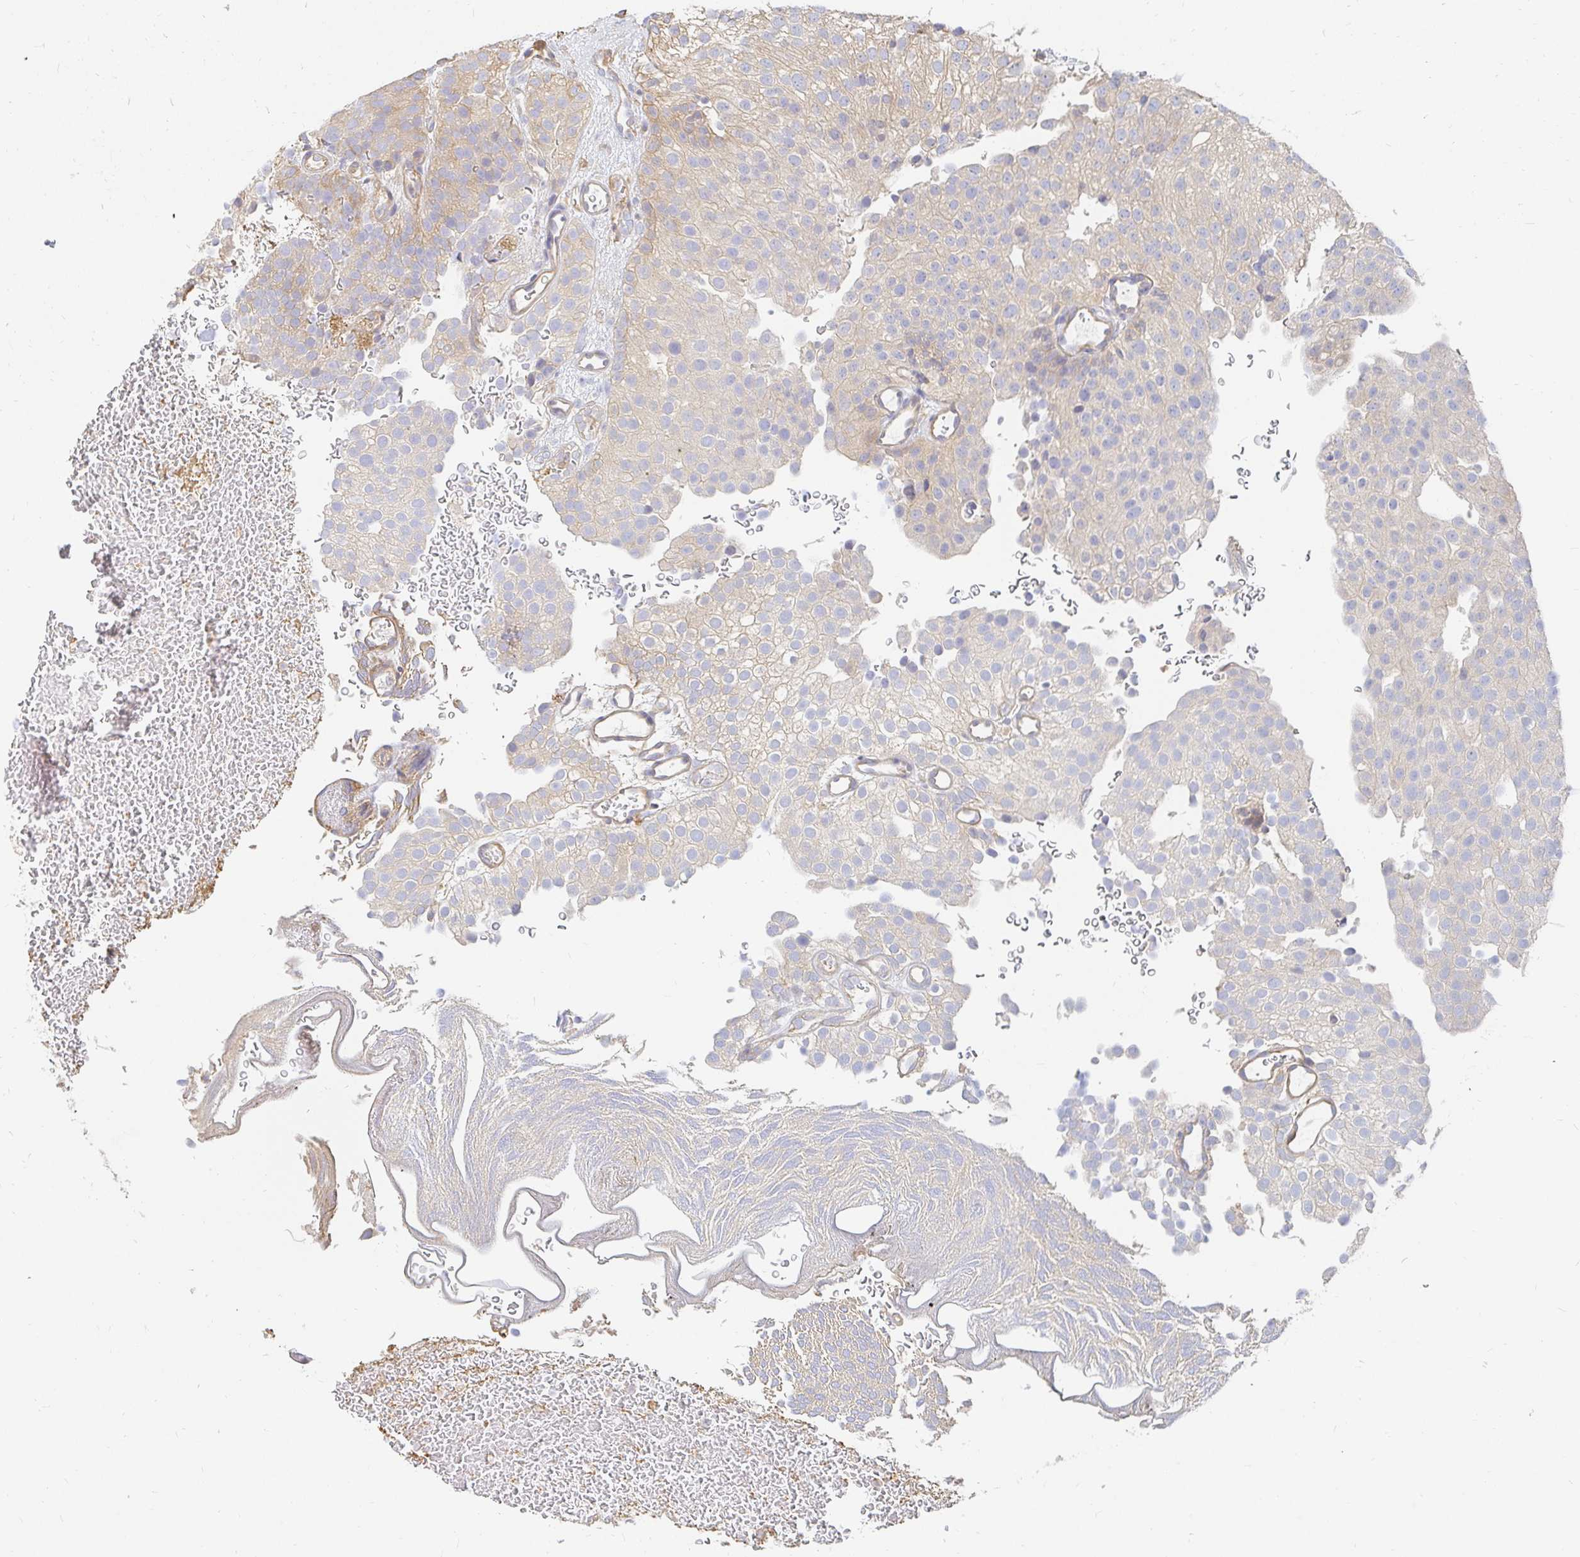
{"staining": {"intensity": "weak", "quantity": "<25%", "location": "cytoplasmic/membranous"}, "tissue": "urothelial cancer", "cell_type": "Tumor cells", "image_type": "cancer", "snomed": [{"axis": "morphology", "description": "Urothelial carcinoma, Low grade"}, {"axis": "topography", "description": "Urinary bladder"}], "caption": "The immunohistochemistry photomicrograph has no significant expression in tumor cells of urothelial cancer tissue.", "gene": "TSPAN19", "patient": {"sex": "male", "age": 78}}